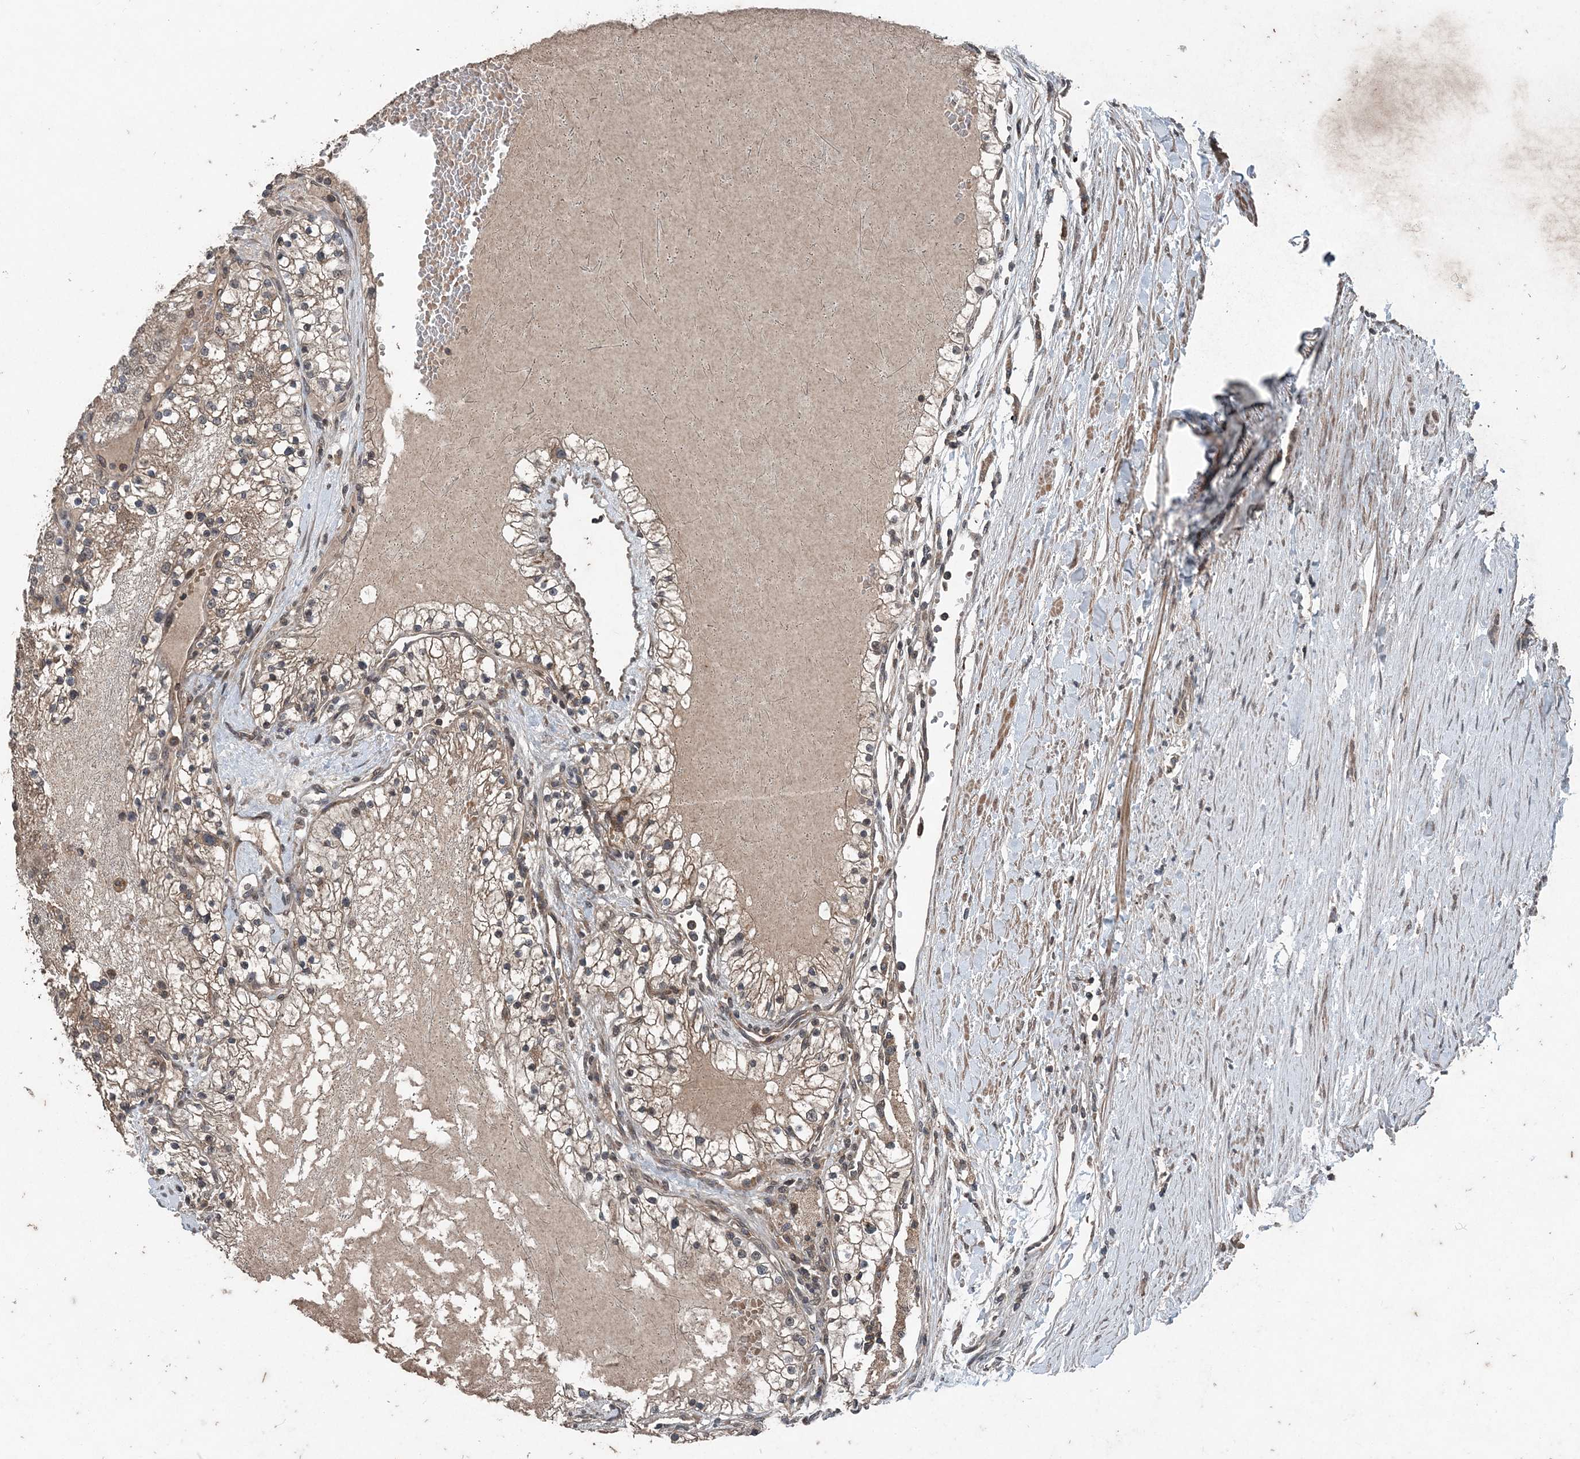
{"staining": {"intensity": "weak", "quantity": ">75%", "location": "cytoplasmic/membranous"}, "tissue": "renal cancer", "cell_type": "Tumor cells", "image_type": "cancer", "snomed": [{"axis": "morphology", "description": "Normal tissue, NOS"}, {"axis": "morphology", "description": "Adenocarcinoma, NOS"}, {"axis": "topography", "description": "Kidney"}], "caption": "The photomicrograph reveals a brown stain indicating the presence of a protein in the cytoplasmic/membranous of tumor cells in renal cancer.", "gene": "CFL1", "patient": {"sex": "male", "age": 68}}